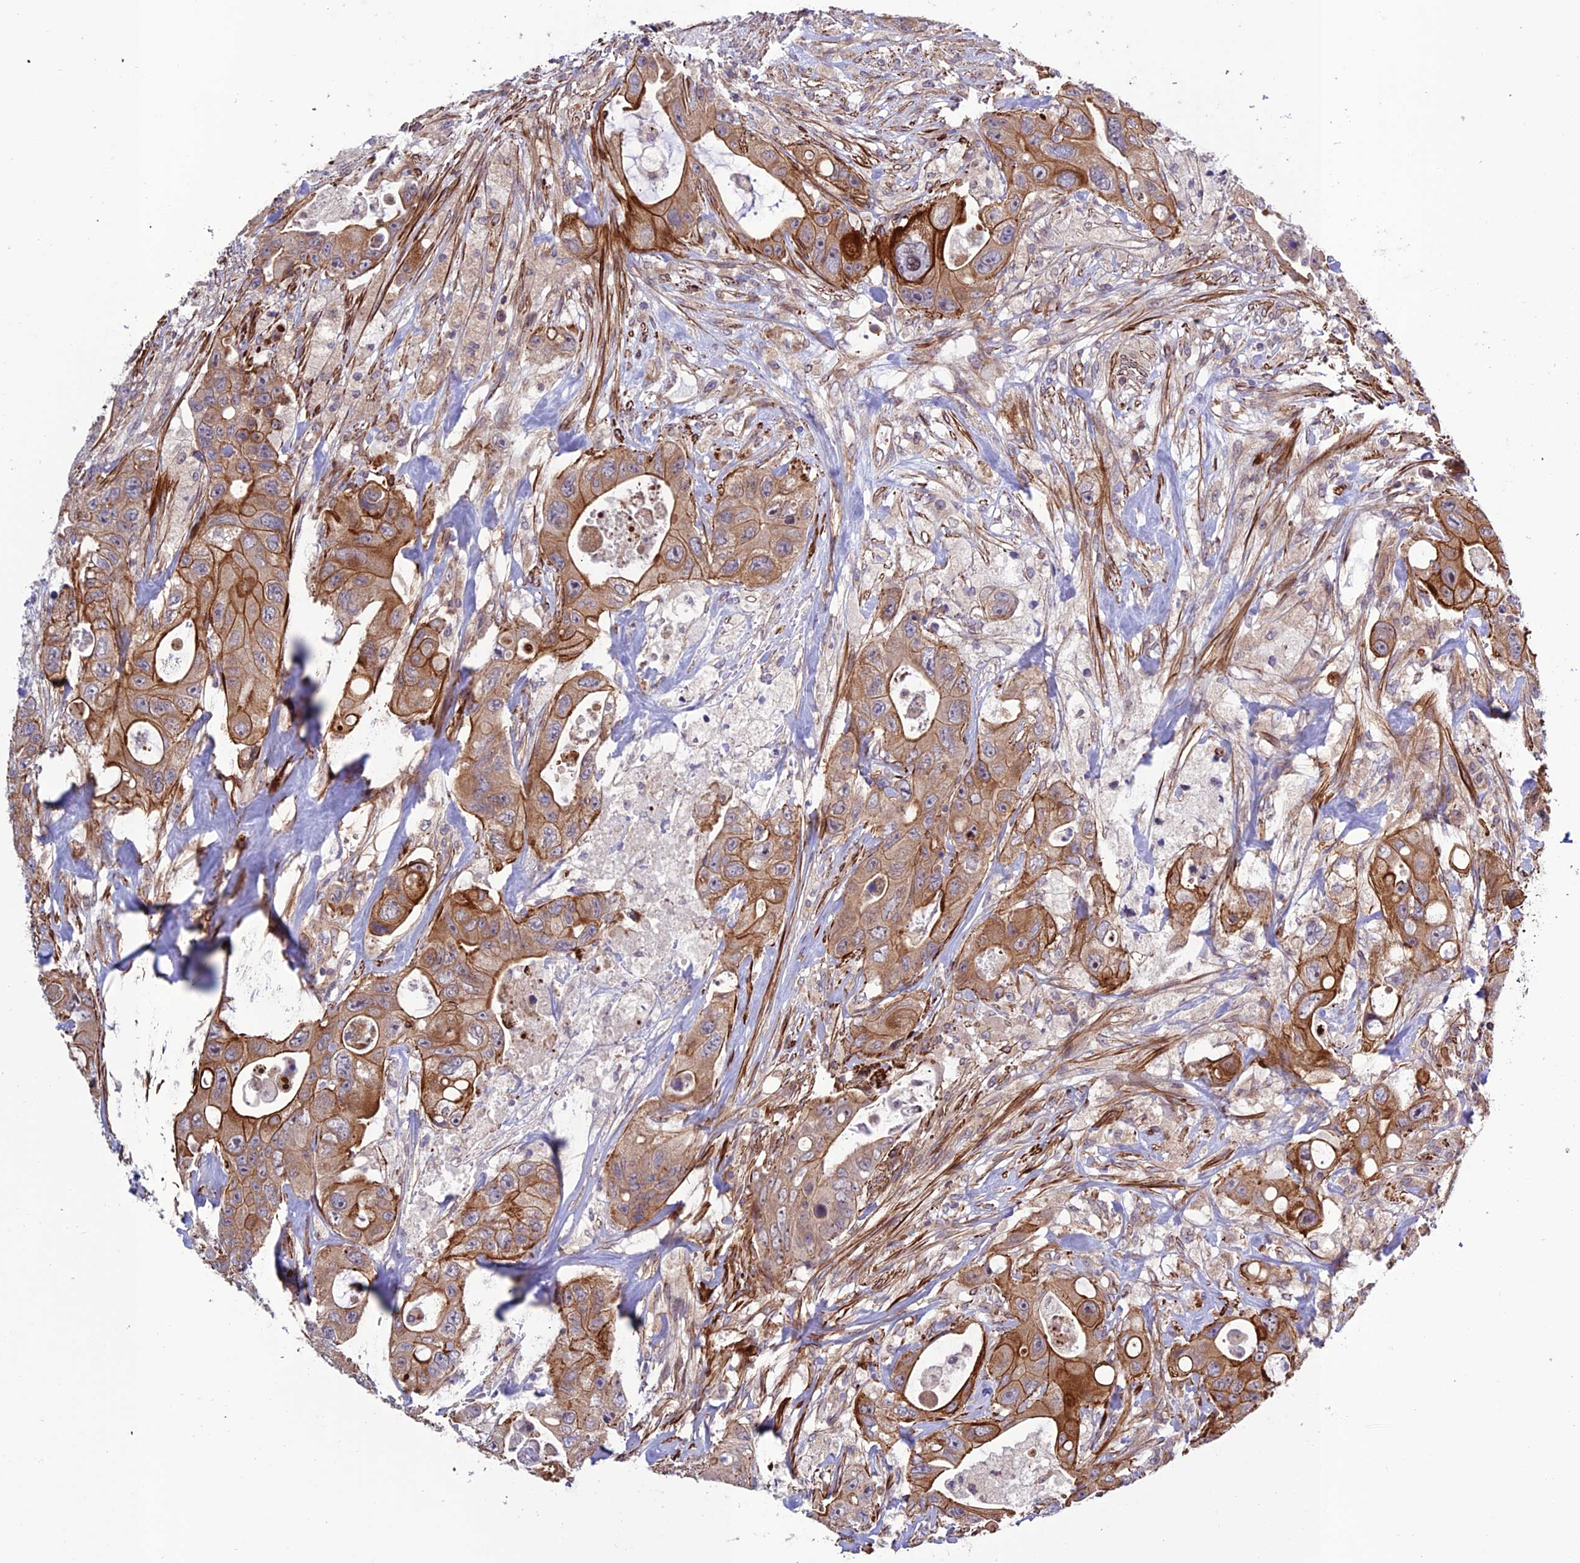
{"staining": {"intensity": "strong", "quantity": ">75%", "location": "cytoplasmic/membranous"}, "tissue": "colorectal cancer", "cell_type": "Tumor cells", "image_type": "cancer", "snomed": [{"axis": "morphology", "description": "Adenocarcinoma, NOS"}, {"axis": "topography", "description": "Colon"}], "caption": "Brown immunohistochemical staining in human colorectal cancer demonstrates strong cytoplasmic/membranous staining in about >75% of tumor cells. (DAB (3,3'-diaminobenzidine) = brown stain, brightfield microscopy at high magnification).", "gene": "TNIP3", "patient": {"sex": "female", "age": 46}}